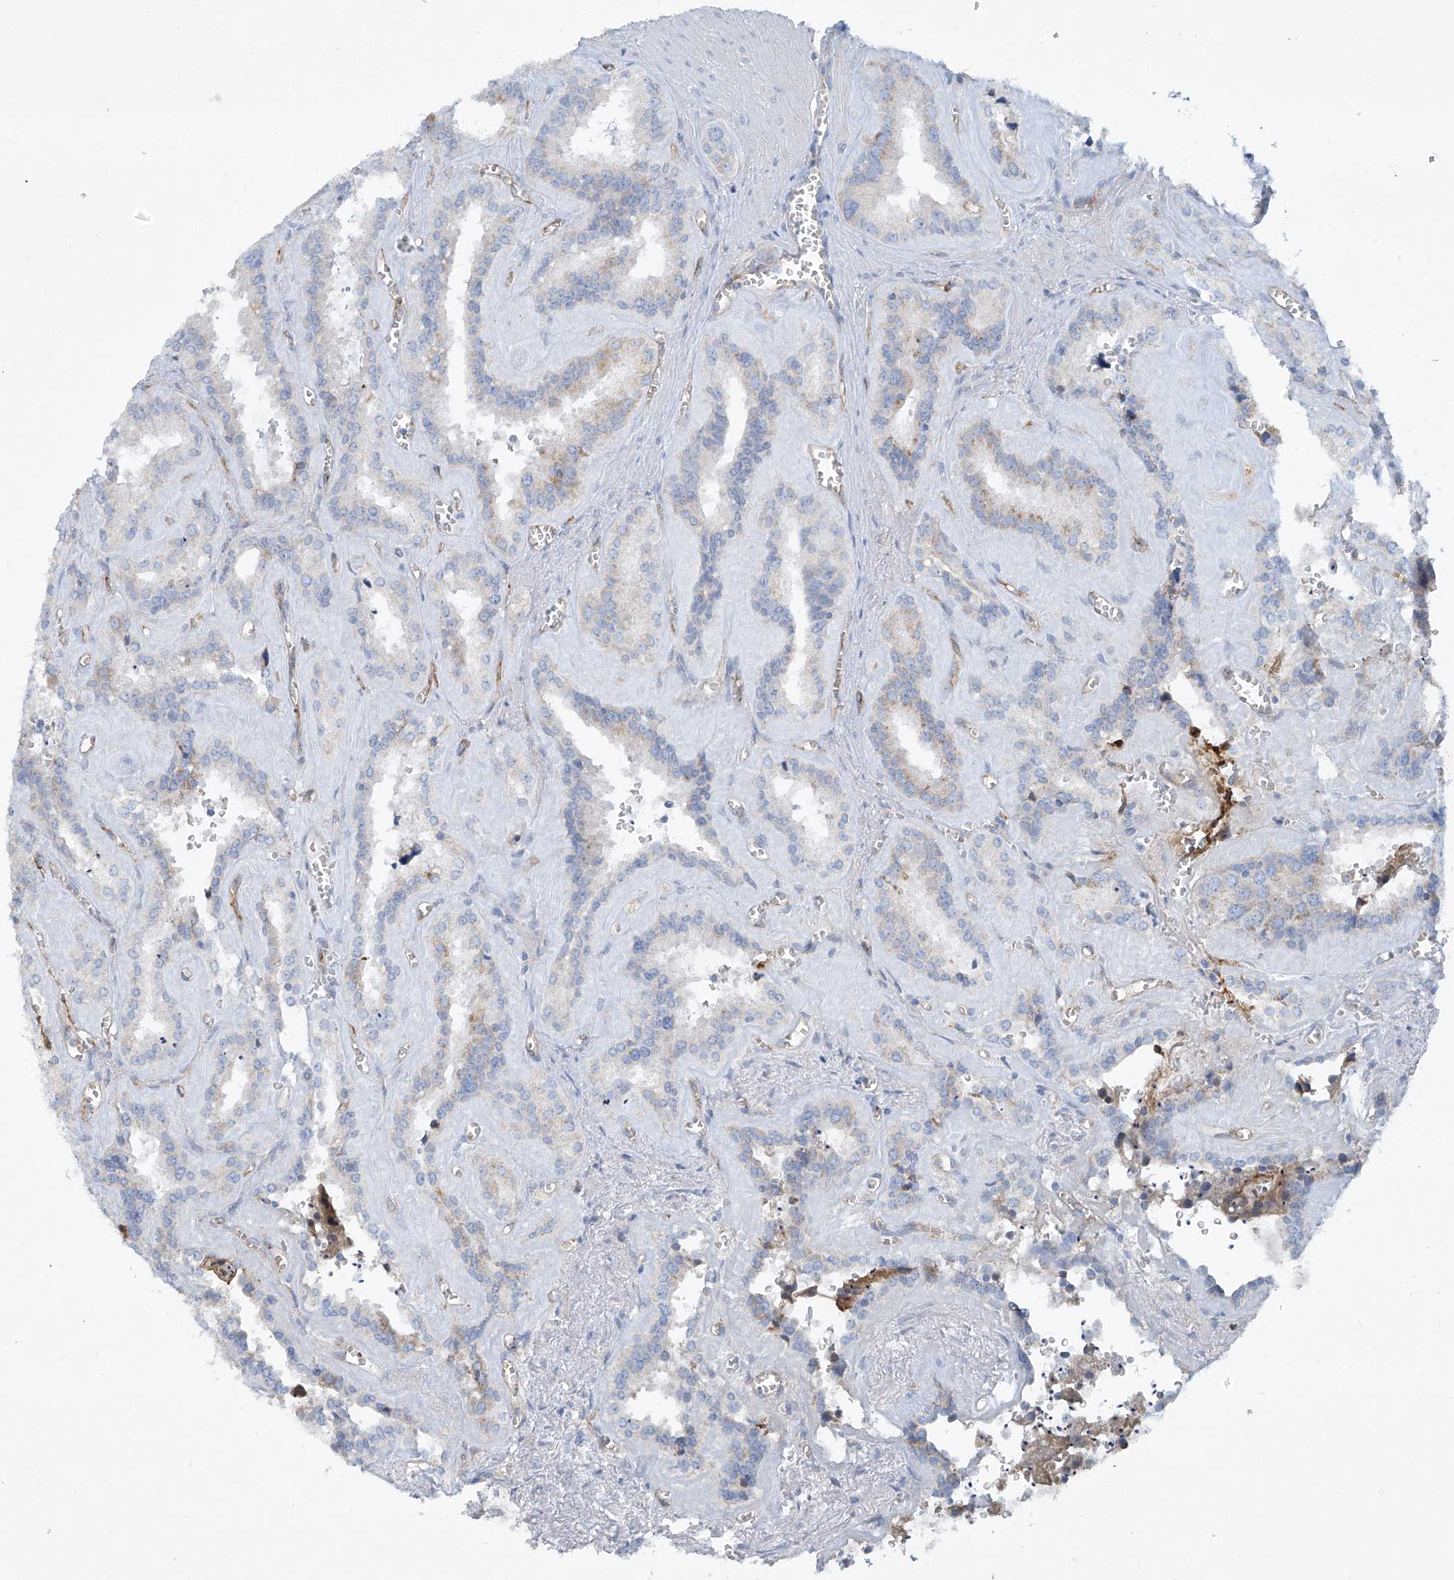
{"staining": {"intensity": "weak", "quantity": "25%-75%", "location": "cytoplasmic/membranous"}, "tissue": "seminal vesicle", "cell_type": "Glandular cells", "image_type": "normal", "snomed": [{"axis": "morphology", "description": "Normal tissue, NOS"}, {"axis": "topography", "description": "Prostate"}, {"axis": "topography", "description": "Seminal veicle"}], "caption": "Immunohistochemical staining of unremarkable seminal vesicle displays low levels of weak cytoplasmic/membranous expression in approximately 25%-75% of glandular cells. The protein of interest is shown in brown color, while the nuclei are stained blue.", "gene": "VAMP5", "patient": {"sex": "male", "age": 59}}